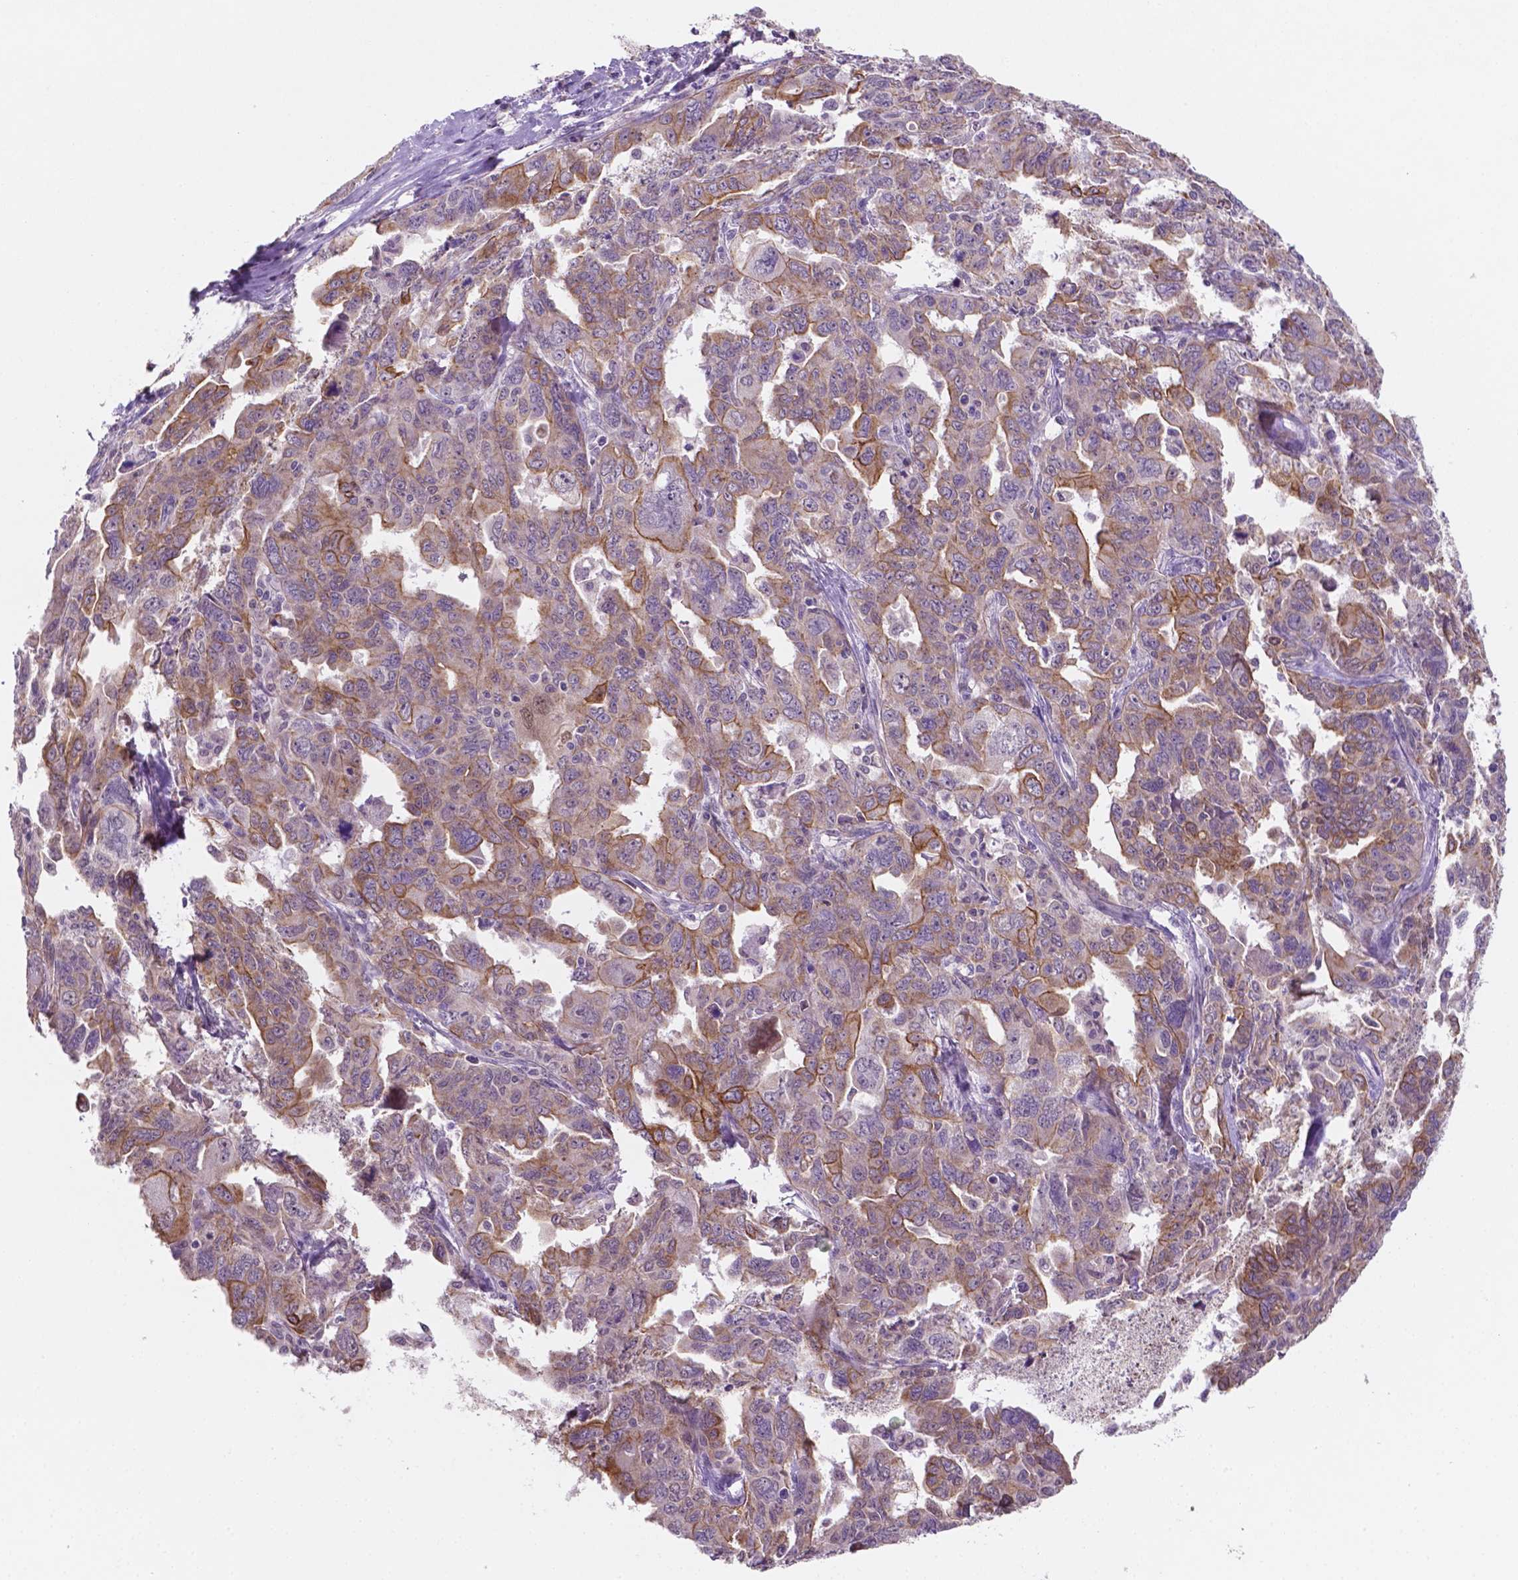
{"staining": {"intensity": "moderate", "quantity": "25%-75%", "location": "cytoplasmic/membranous"}, "tissue": "ovarian cancer", "cell_type": "Tumor cells", "image_type": "cancer", "snomed": [{"axis": "morphology", "description": "Adenocarcinoma, NOS"}, {"axis": "morphology", "description": "Carcinoma, endometroid"}, {"axis": "topography", "description": "Ovary"}], "caption": "Immunohistochemistry (DAB (3,3'-diaminobenzidine)) staining of ovarian endometroid carcinoma reveals moderate cytoplasmic/membranous protein staining in approximately 25%-75% of tumor cells. (Stains: DAB (3,3'-diaminobenzidine) in brown, nuclei in blue, Microscopy: brightfield microscopy at high magnification).", "gene": "SHLD3", "patient": {"sex": "female", "age": 72}}